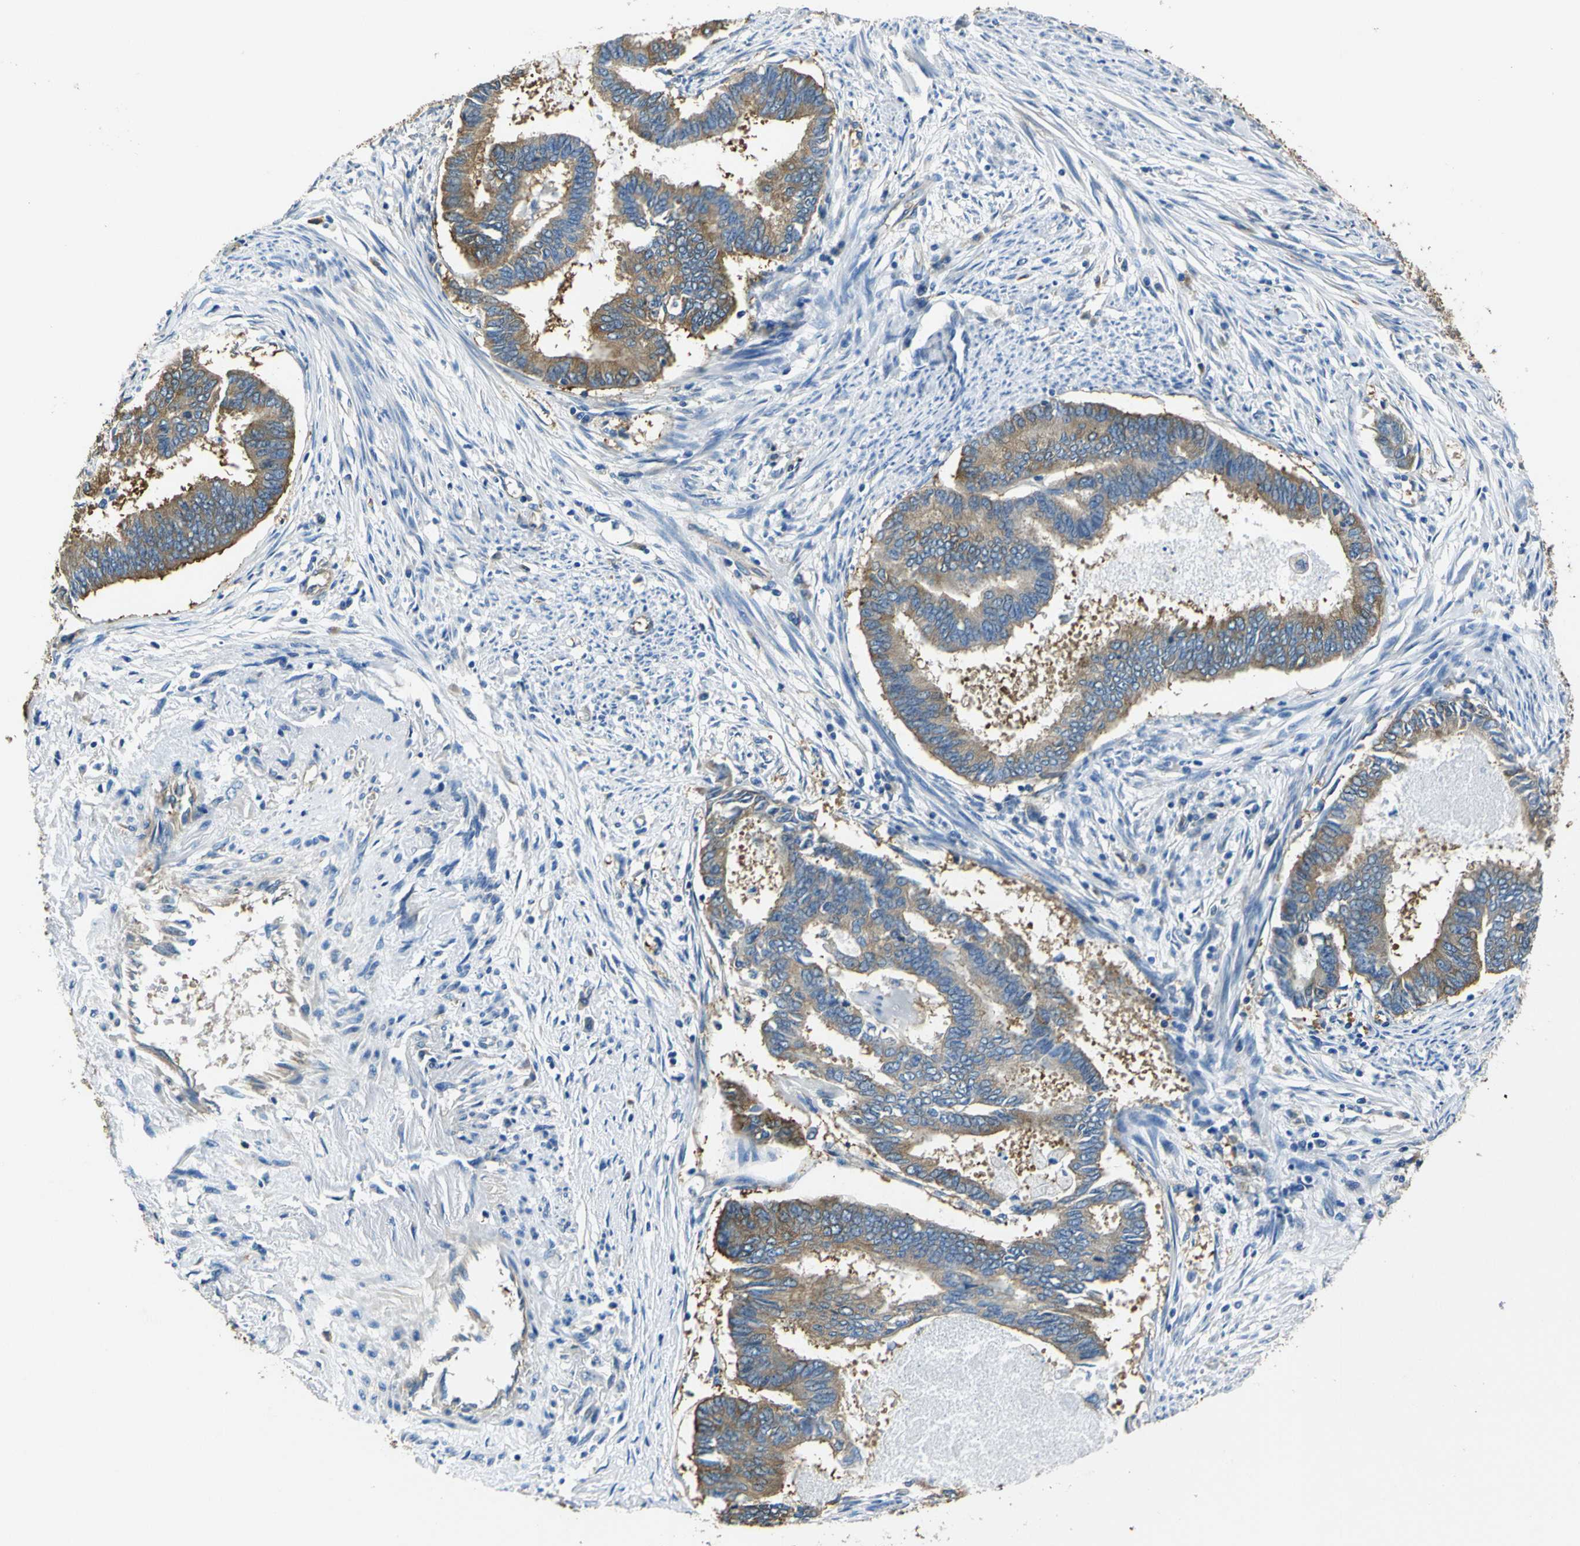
{"staining": {"intensity": "moderate", "quantity": ">75%", "location": "cytoplasmic/membranous"}, "tissue": "endometrial cancer", "cell_type": "Tumor cells", "image_type": "cancer", "snomed": [{"axis": "morphology", "description": "Adenocarcinoma, NOS"}, {"axis": "topography", "description": "Endometrium"}], "caption": "Endometrial cancer (adenocarcinoma) stained with a brown dye demonstrates moderate cytoplasmic/membranous positive positivity in approximately >75% of tumor cells.", "gene": "TUBB", "patient": {"sex": "female", "age": 86}}